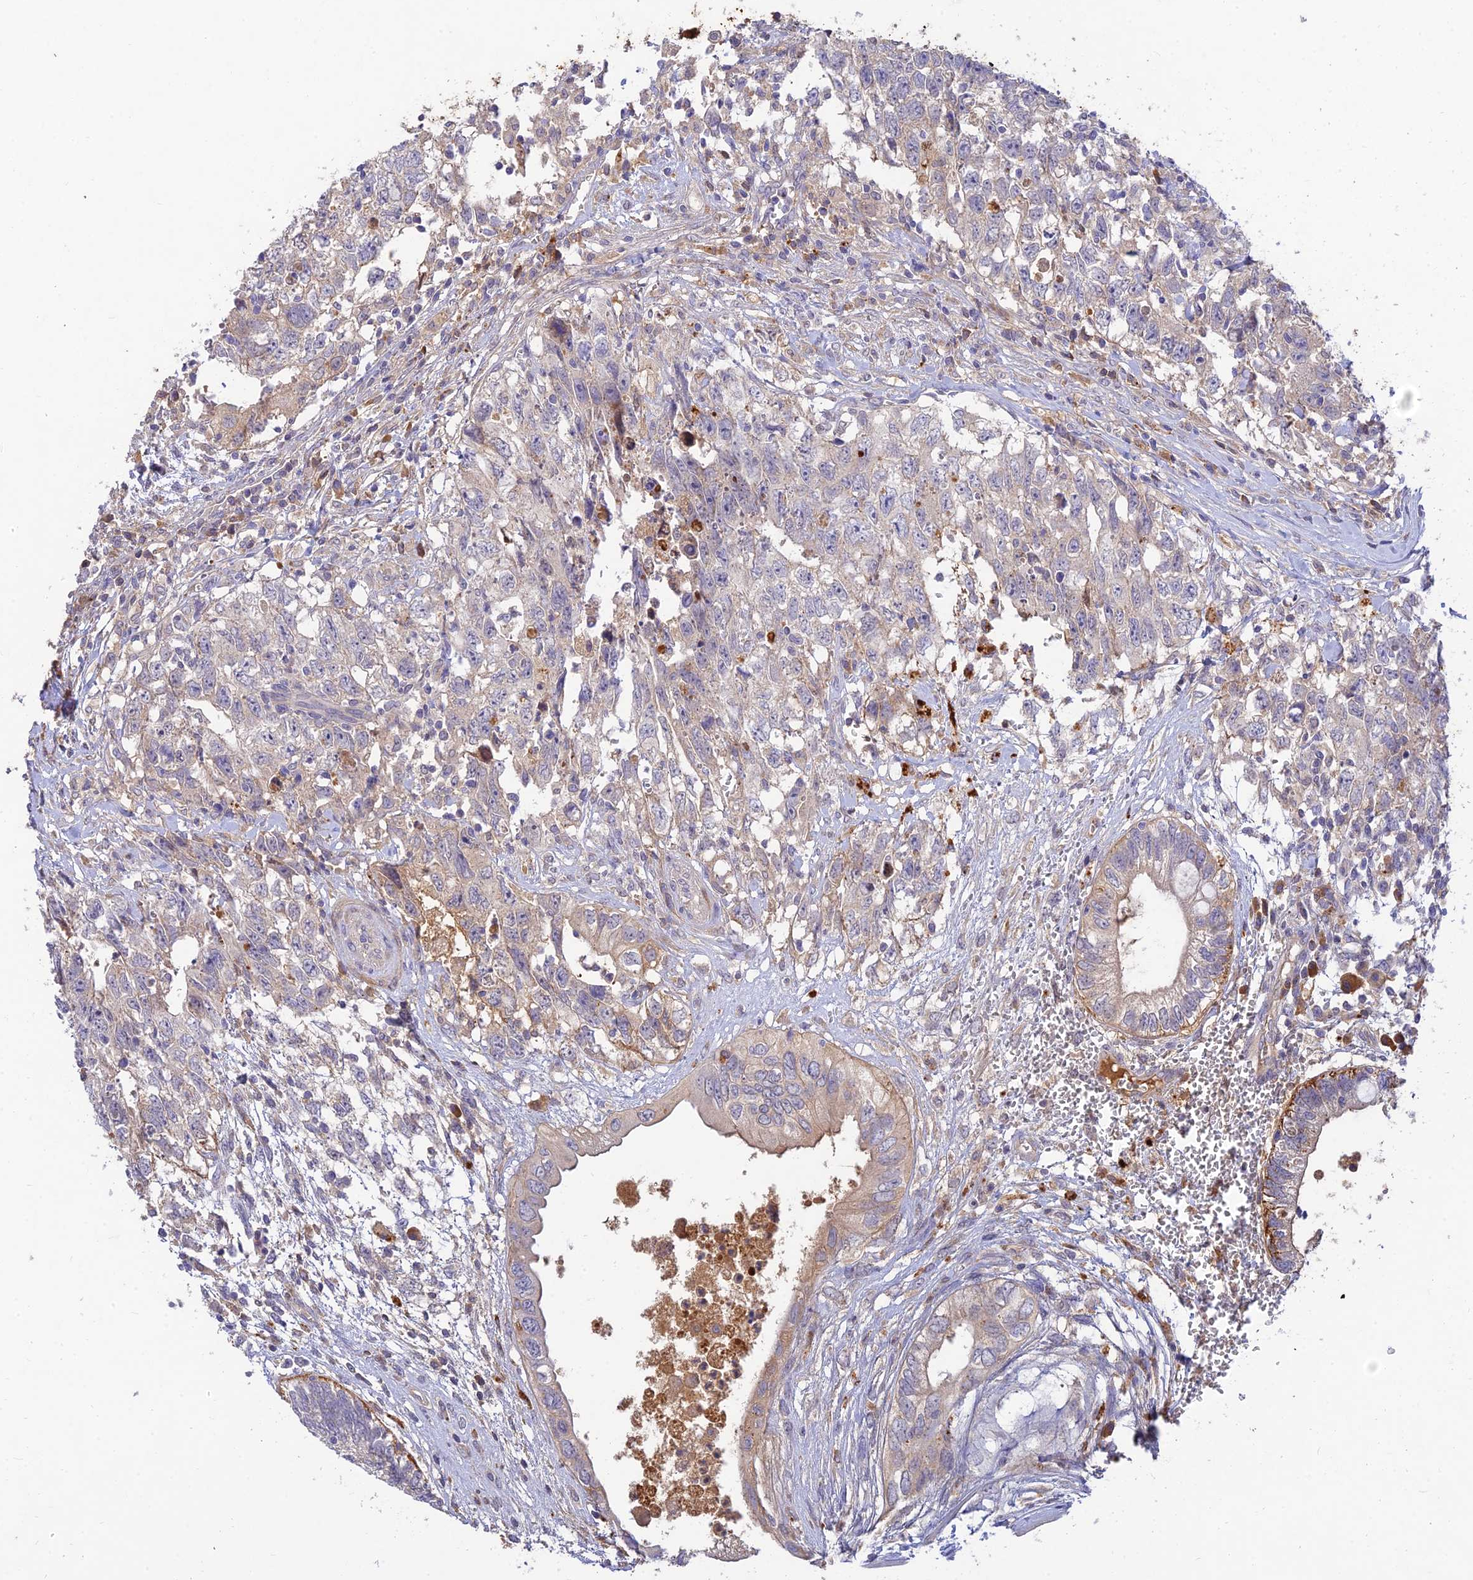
{"staining": {"intensity": "negative", "quantity": "none", "location": "none"}, "tissue": "testis cancer", "cell_type": "Tumor cells", "image_type": "cancer", "snomed": [{"axis": "morphology", "description": "Seminoma, NOS"}, {"axis": "morphology", "description": "Carcinoma, Embryonal, NOS"}, {"axis": "topography", "description": "Testis"}], "caption": "Tumor cells are negative for protein expression in human testis cancer.", "gene": "ACSM5", "patient": {"sex": "male", "age": 29}}